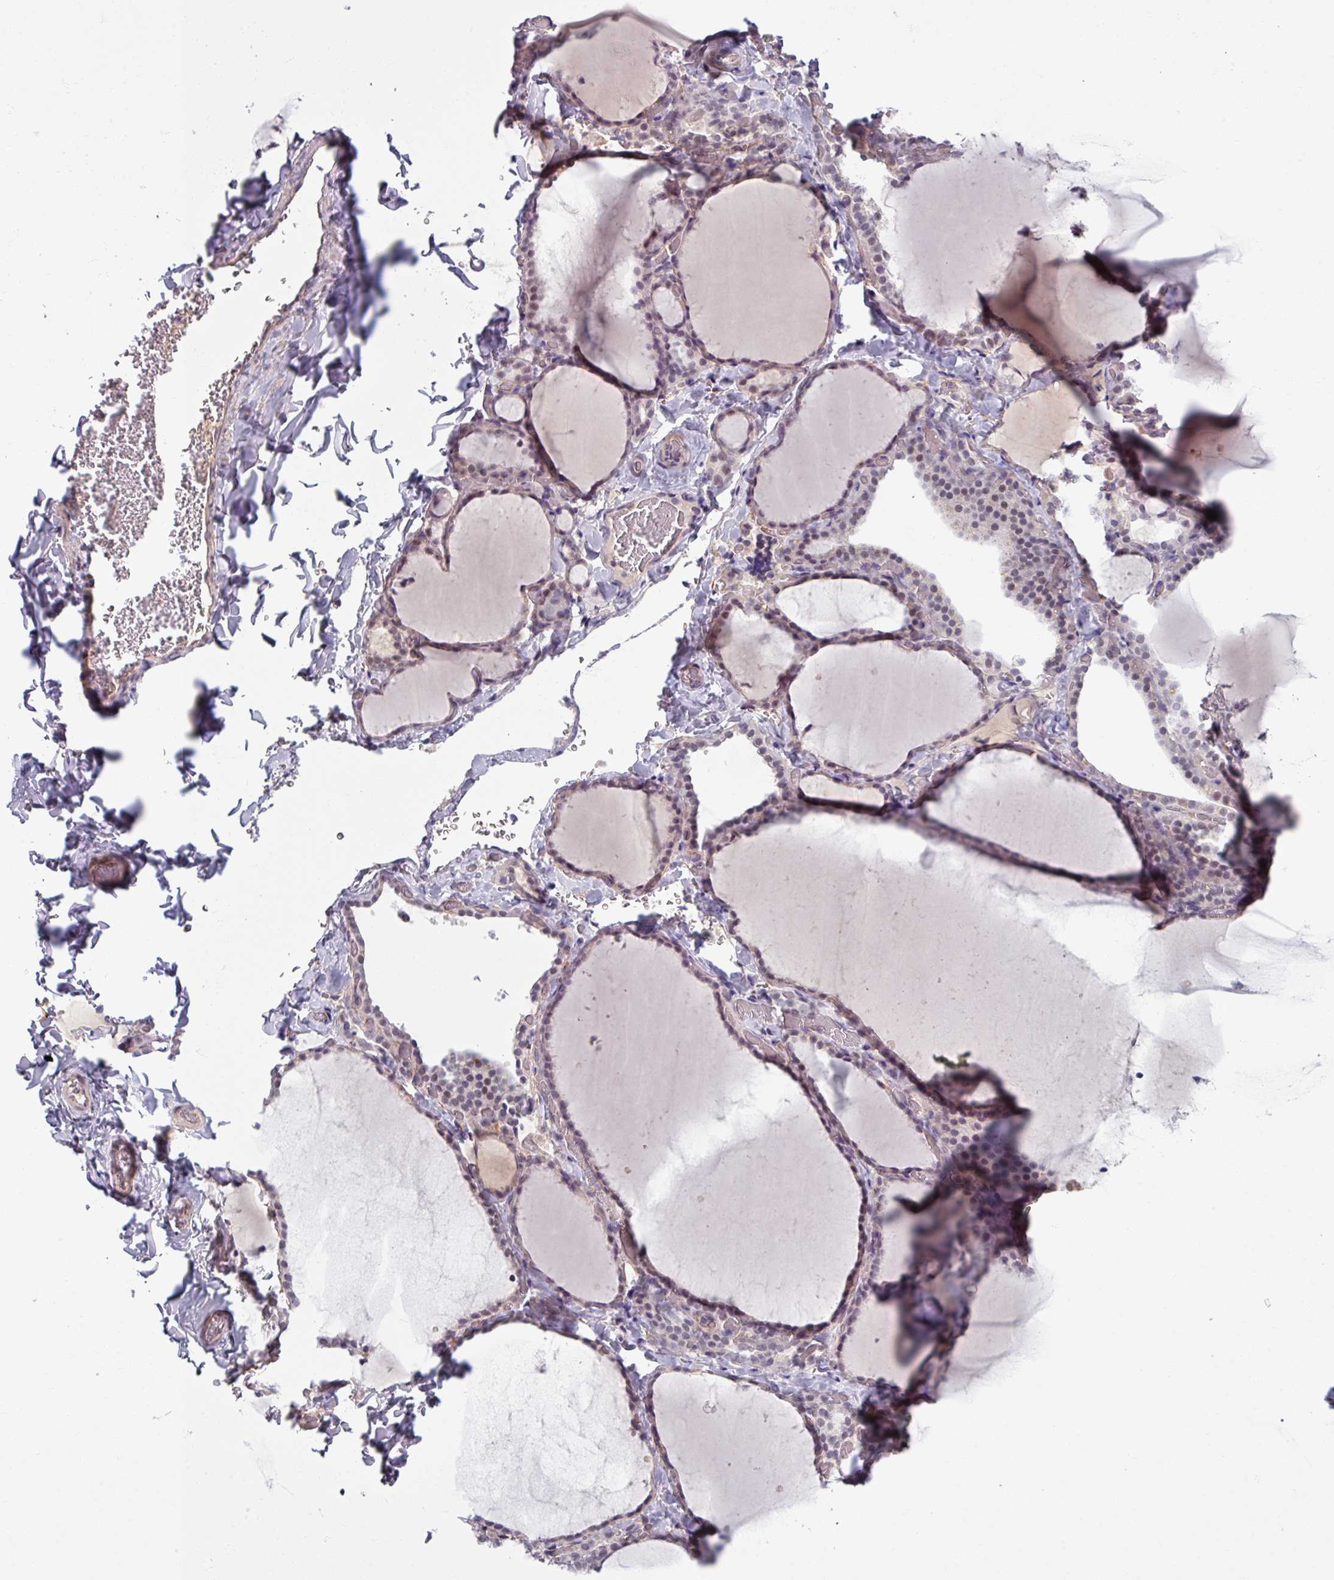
{"staining": {"intensity": "weak", "quantity": "25%-75%", "location": "nuclear"}, "tissue": "thyroid gland", "cell_type": "Glandular cells", "image_type": "normal", "snomed": [{"axis": "morphology", "description": "Normal tissue, NOS"}, {"axis": "topography", "description": "Thyroid gland"}], "caption": "About 25%-75% of glandular cells in unremarkable thyroid gland demonstrate weak nuclear protein staining as visualized by brown immunohistochemical staining.", "gene": "UVSSA", "patient": {"sex": "female", "age": 22}}